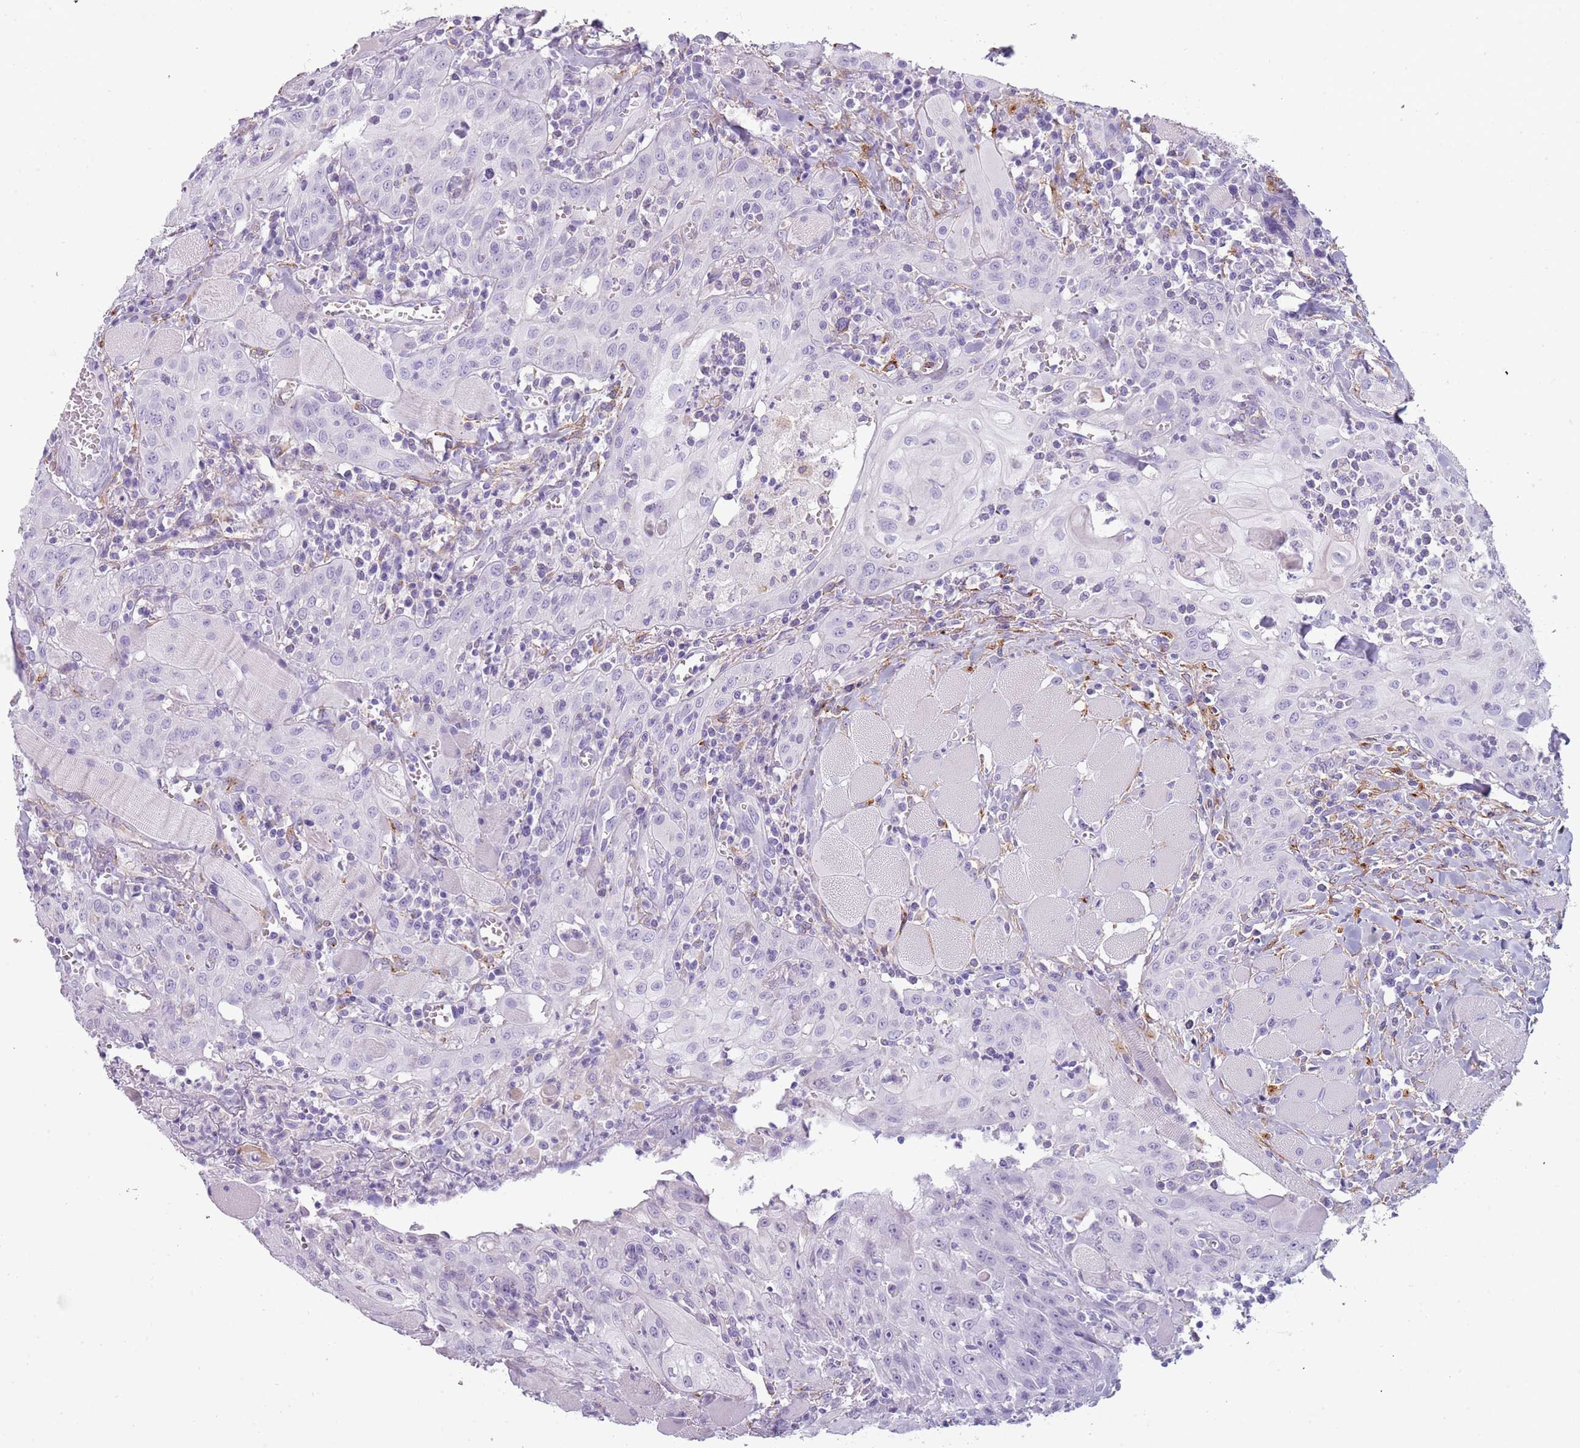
{"staining": {"intensity": "negative", "quantity": "none", "location": "none"}, "tissue": "head and neck cancer", "cell_type": "Tumor cells", "image_type": "cancer", "snomed": [{"axis": "morphology", "description": "Squamous cell carcinoma, NOS"}, {"axis": "topography", "description": "Oral tissue"}, {"axis": "topography", "description": "Head-Neck"}], "caption": "A photomicrograph of head and neck cancer (squamous cell carcinoma) stained for a protein shows no brown staining in tumor cells.", "gene": "COLEC12", "patient": {"sex": "female", "age": 70}}